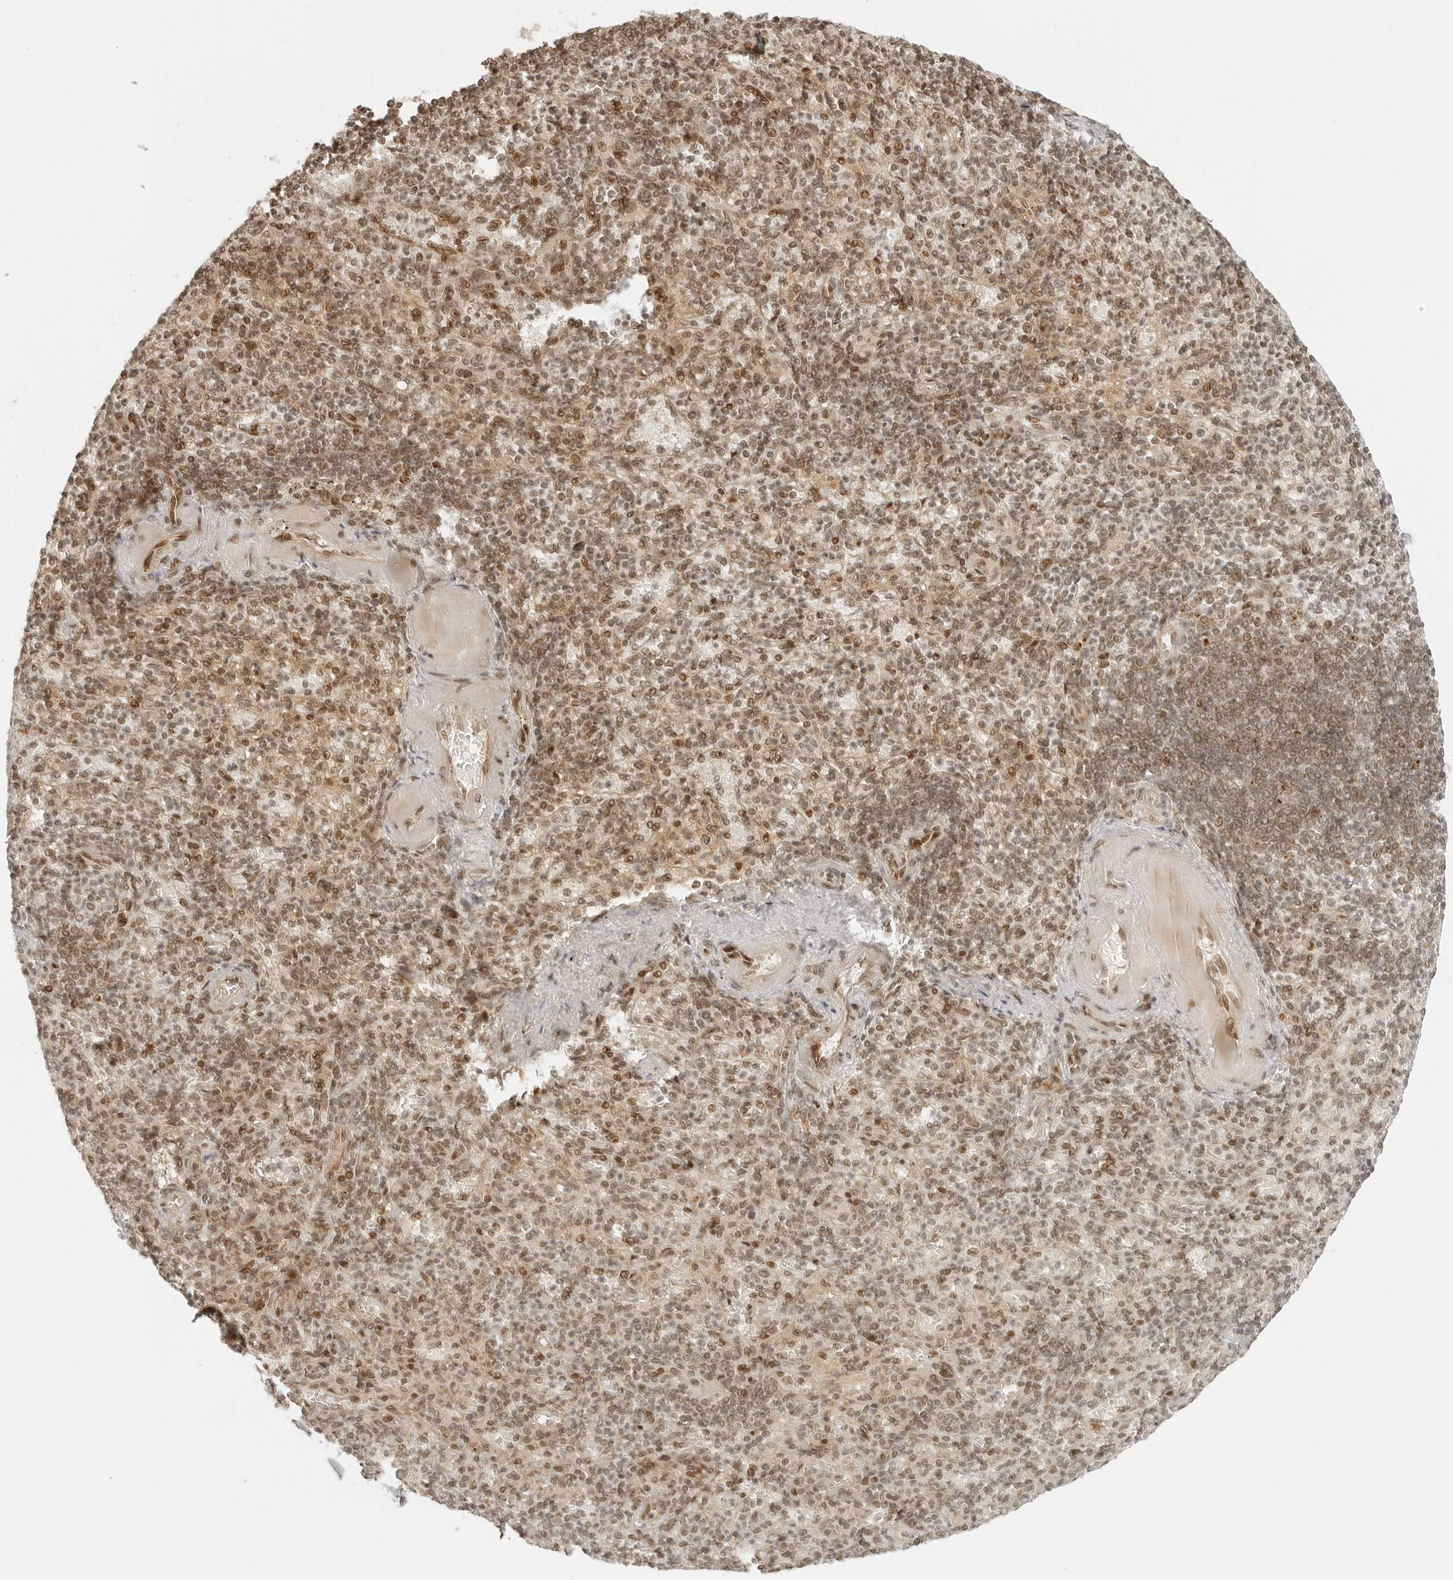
{"staining": {"intensity": "moderate", "quantity": "<25%", "location": "nuclear"}, "tissue": "spleen", "cell_type": "Cells in red pulp", "image_type": "normal", "snomed": [{"axis": "morphology", "description": "Normal tissue, NOS"}, {"axis": "topography", "description": "Spleen"}], "caption": "IHC photomicrograph of unremarkable spleen stained for a protein (brown), which exhibits low levels of moderate nuclear staining in approximately <25% of cells in red pulp.", "gene": "ZNF407", "patient": {"sex": "female", "age": 74}}